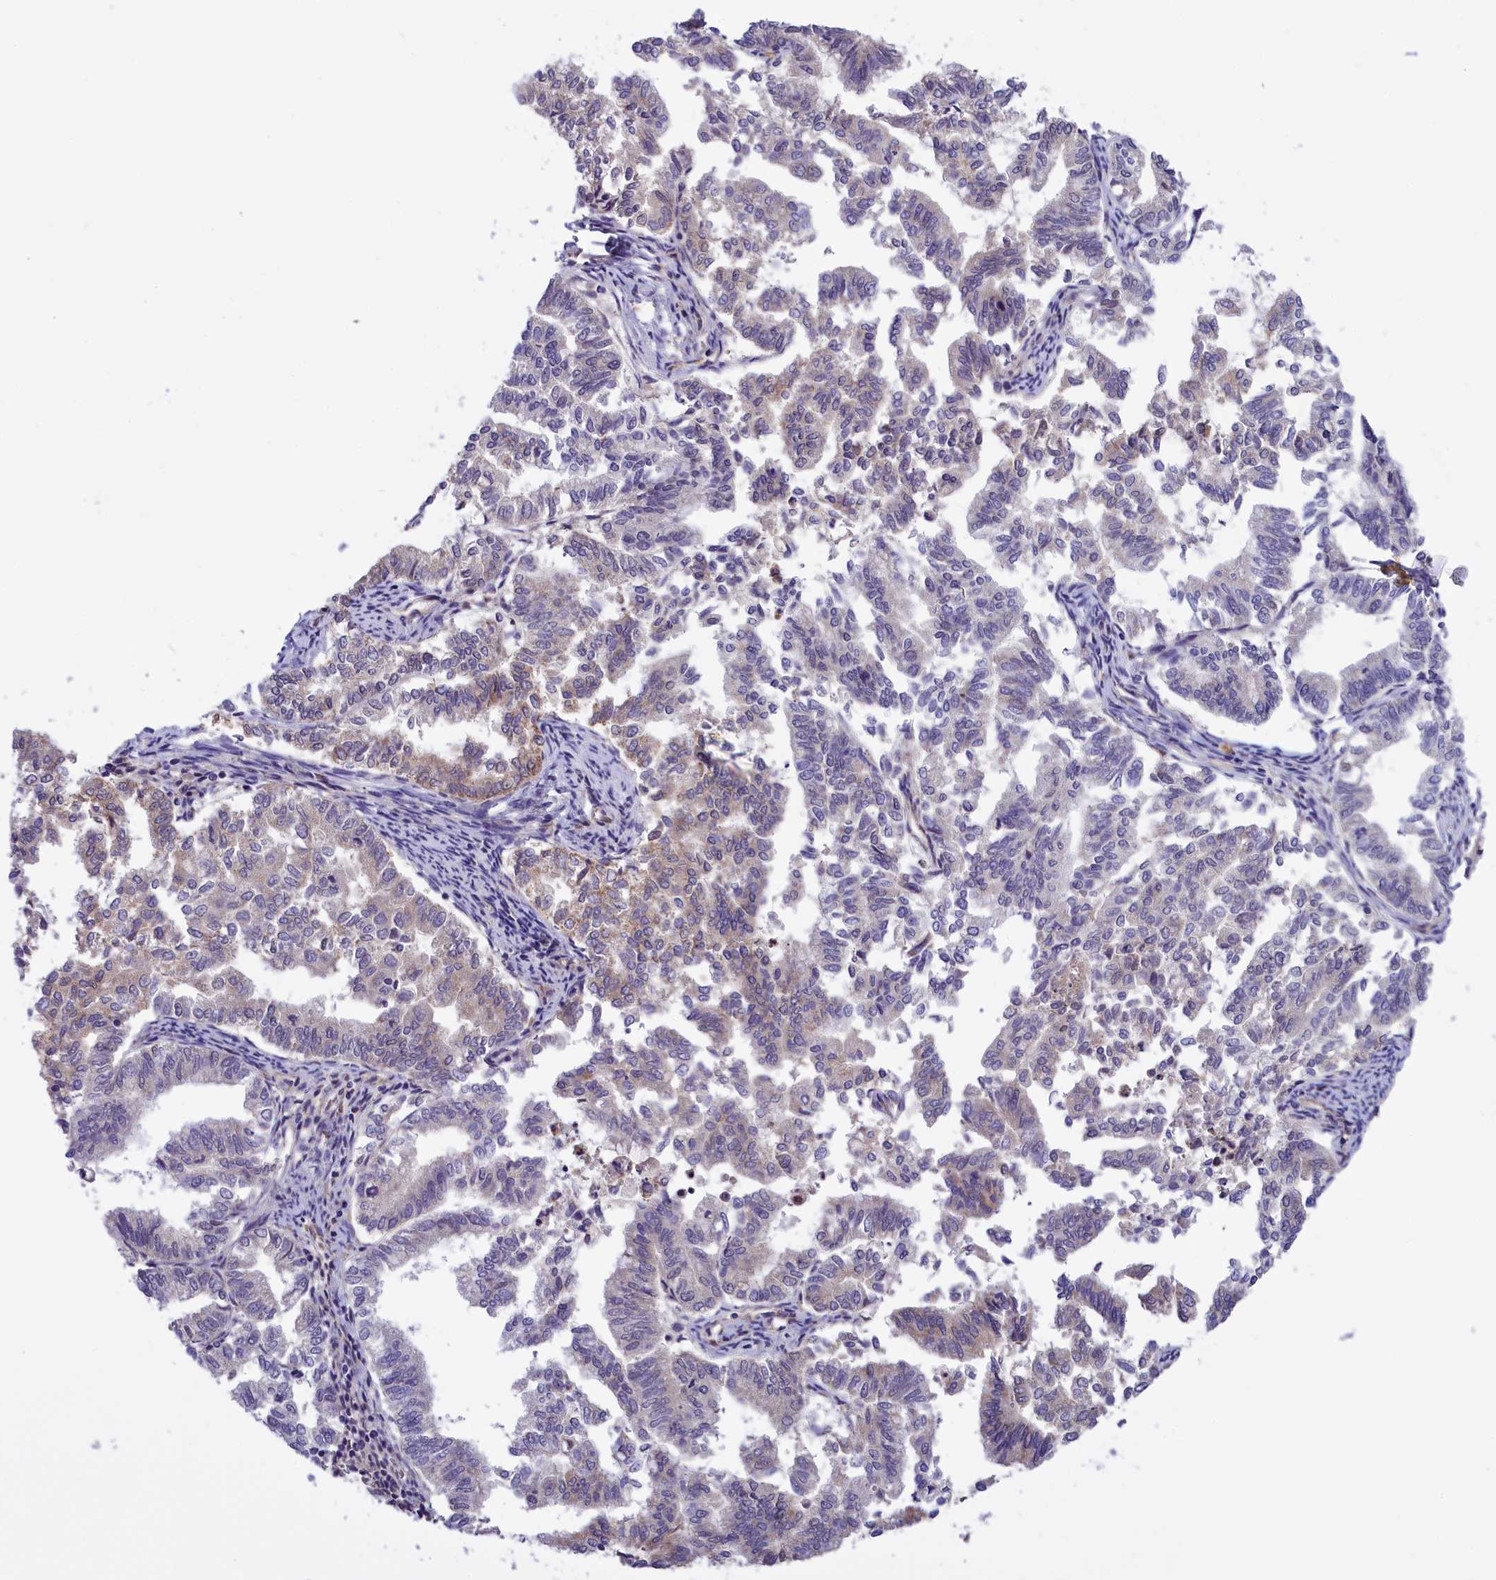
{"staining": {"intensity": "negative", "quantity": "none", "location": "none"}, "tissue": "endometrial cancer", "cell_type": "Tumor cells", "image_type": "cancer", "snomed": [{"axis": "morphology", "description": "Adenocarcinoma, NOS"}, {"axis": "topography", "description": "Endometrium"}], "caption": "Human adenocarcinoma (endometrial) stained for a protein using IHC shows no positivity in tumor cells.", "gene": "DNAJB9", "patient": {"sex": "female", "age": 79}}